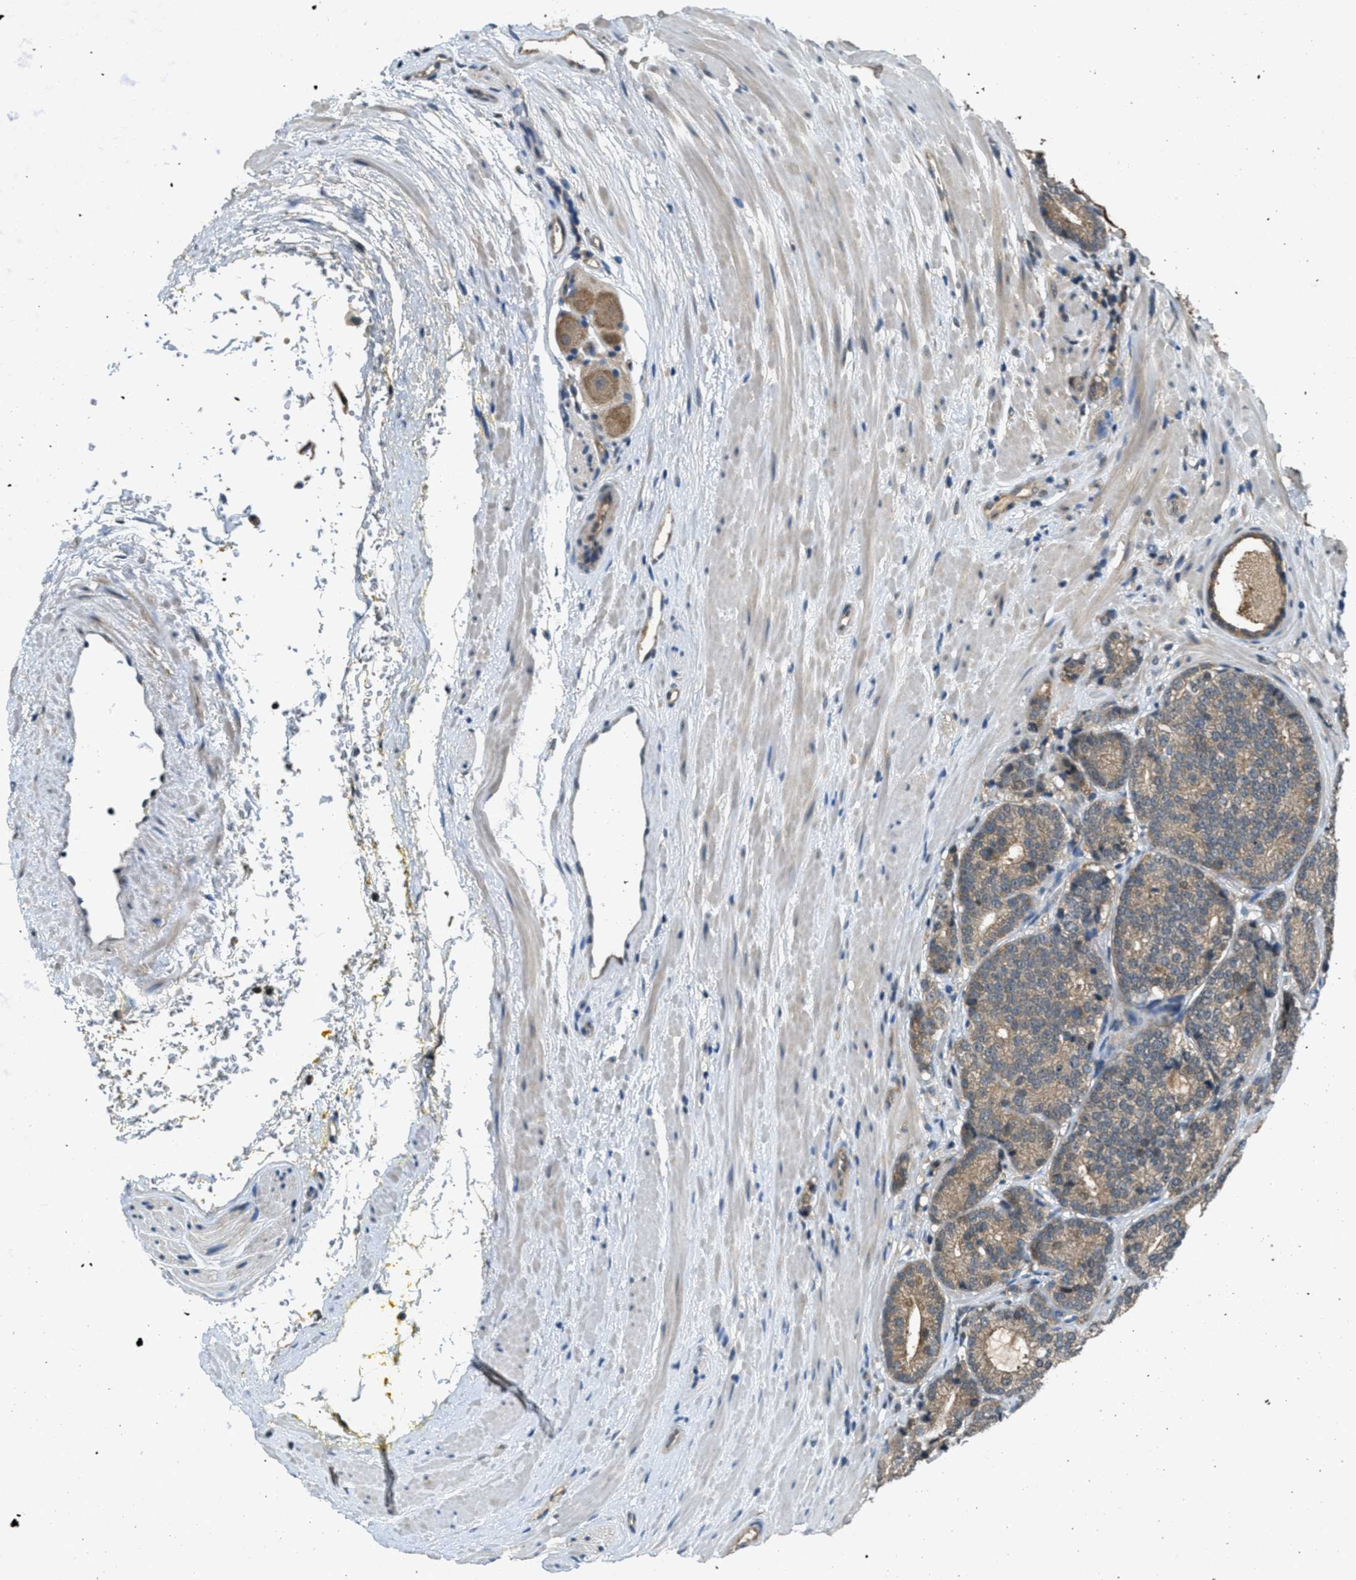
{"staining": {"intensity": "moderate", "quantity": ">75%", "location": "cytoplasmic/membranous"}, "tissue": "prostate cancer", "cell_type": "Tumor cells", "image_type": "cancer", "snomed": [{"axis": "morphology", "description": "Adenocarcinoma, High grade"}, {"axis": "topography", "description": "Prostate"}], "caption": "Protein expression by immunohistochemistry (IHC) exhibits moderate cytoplasmic/membranous staining in about >75% of tumor cells in adenocarcinoma (high-grade) (prostate). Using DAB (3,3'-diaminobenzidine) (brown) and hematoxylin (blue) stains, captured at high magnification using brightfield microscopy.", "gene": "DUSP6", "patient": {"sex": "male", "age": 61}}